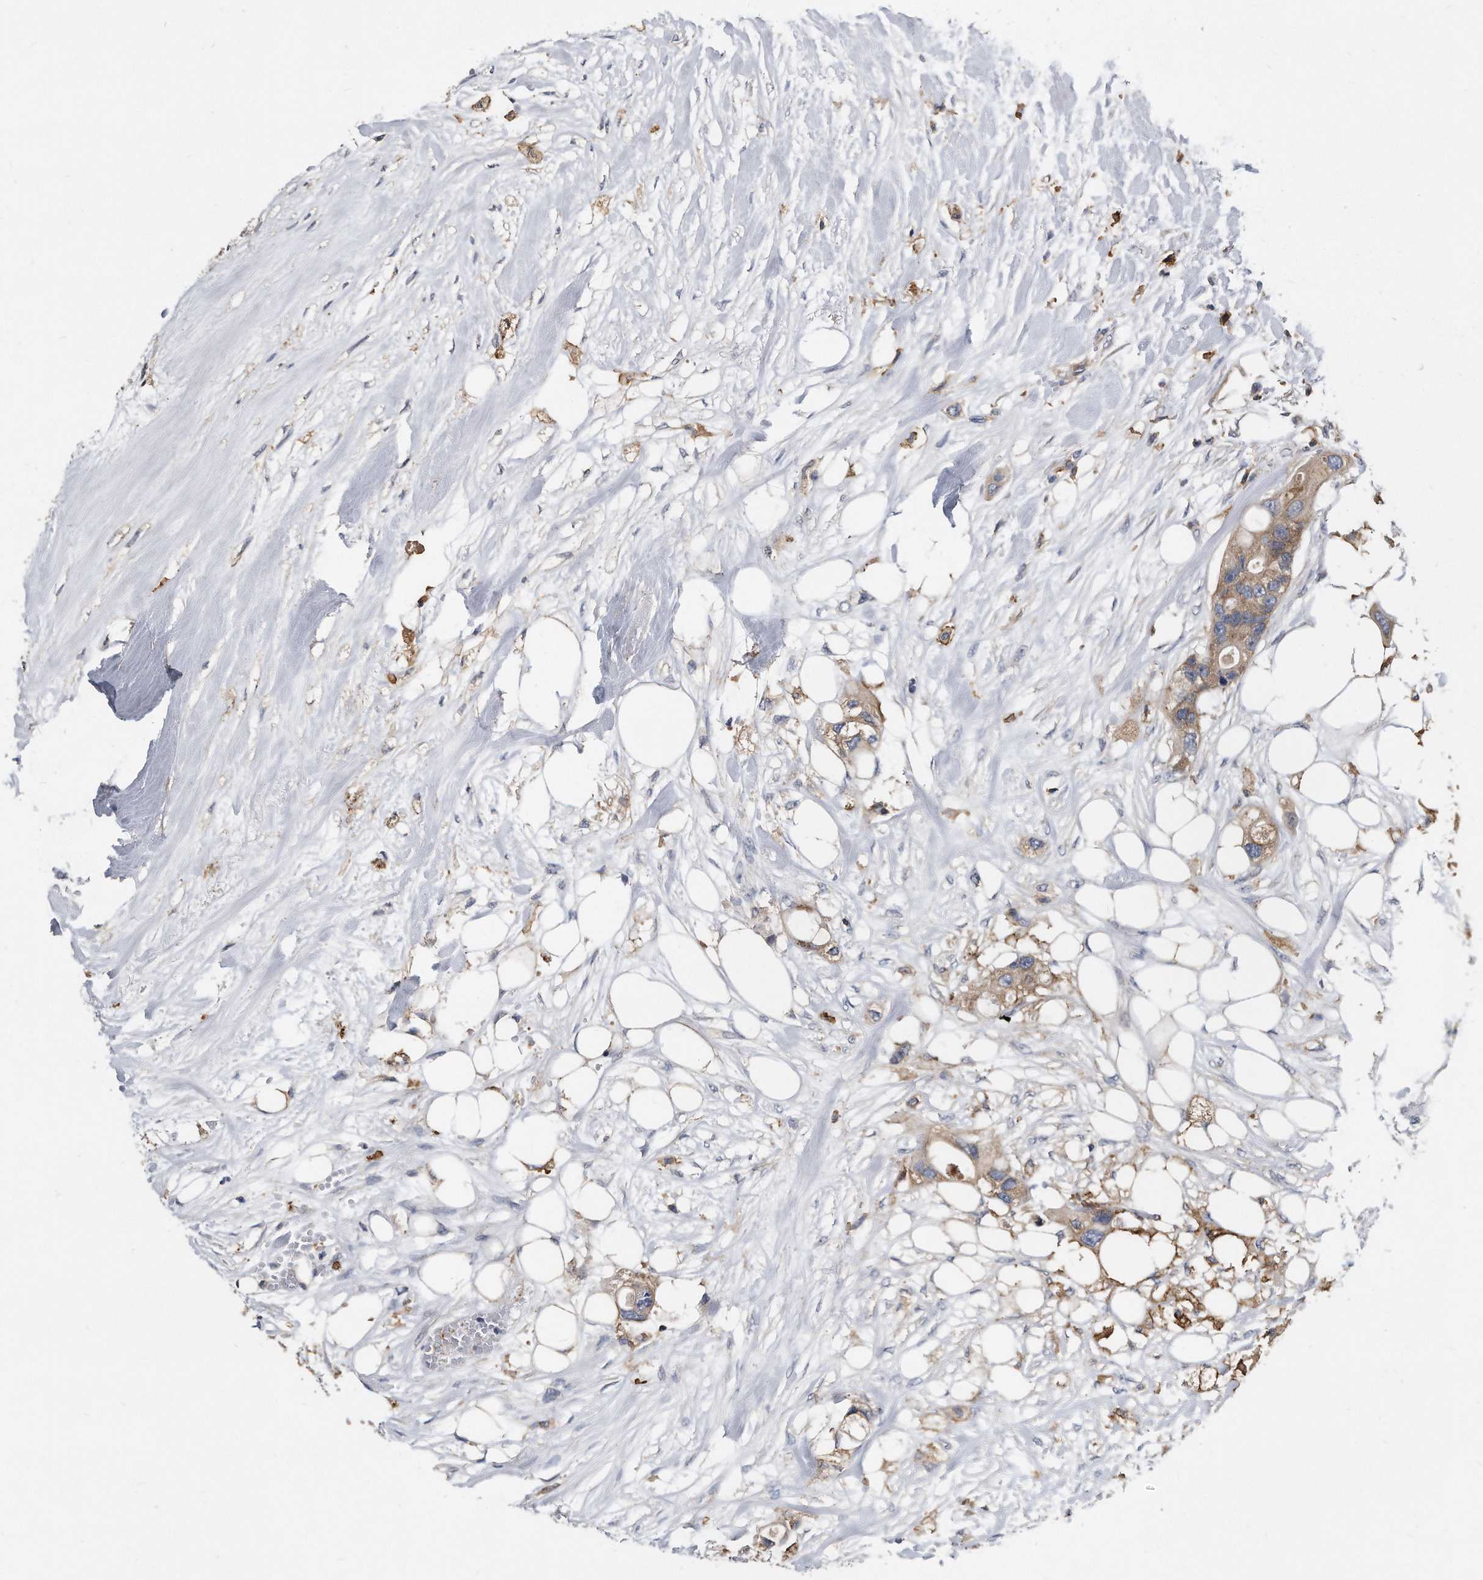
{"staining": {"intensity": "weak", "quantity": "<25%", "location": "cytoplasmic/membranous"}, "tissue": "colorectal cancer", "cell_type": "Tumor cells", "image_type": "cancer", "snomed": [{"axis": "morphology", "description": "Adenocarcinoma, NOS"}, {"axis": "topography", "description": "Colon"}], "caption": "Tumor cells are negative for brown protein staining in colorectal cancer (adenocarcinoma).", "gene": "ATG5", "patient": {"sex": "female", "age": 57}}